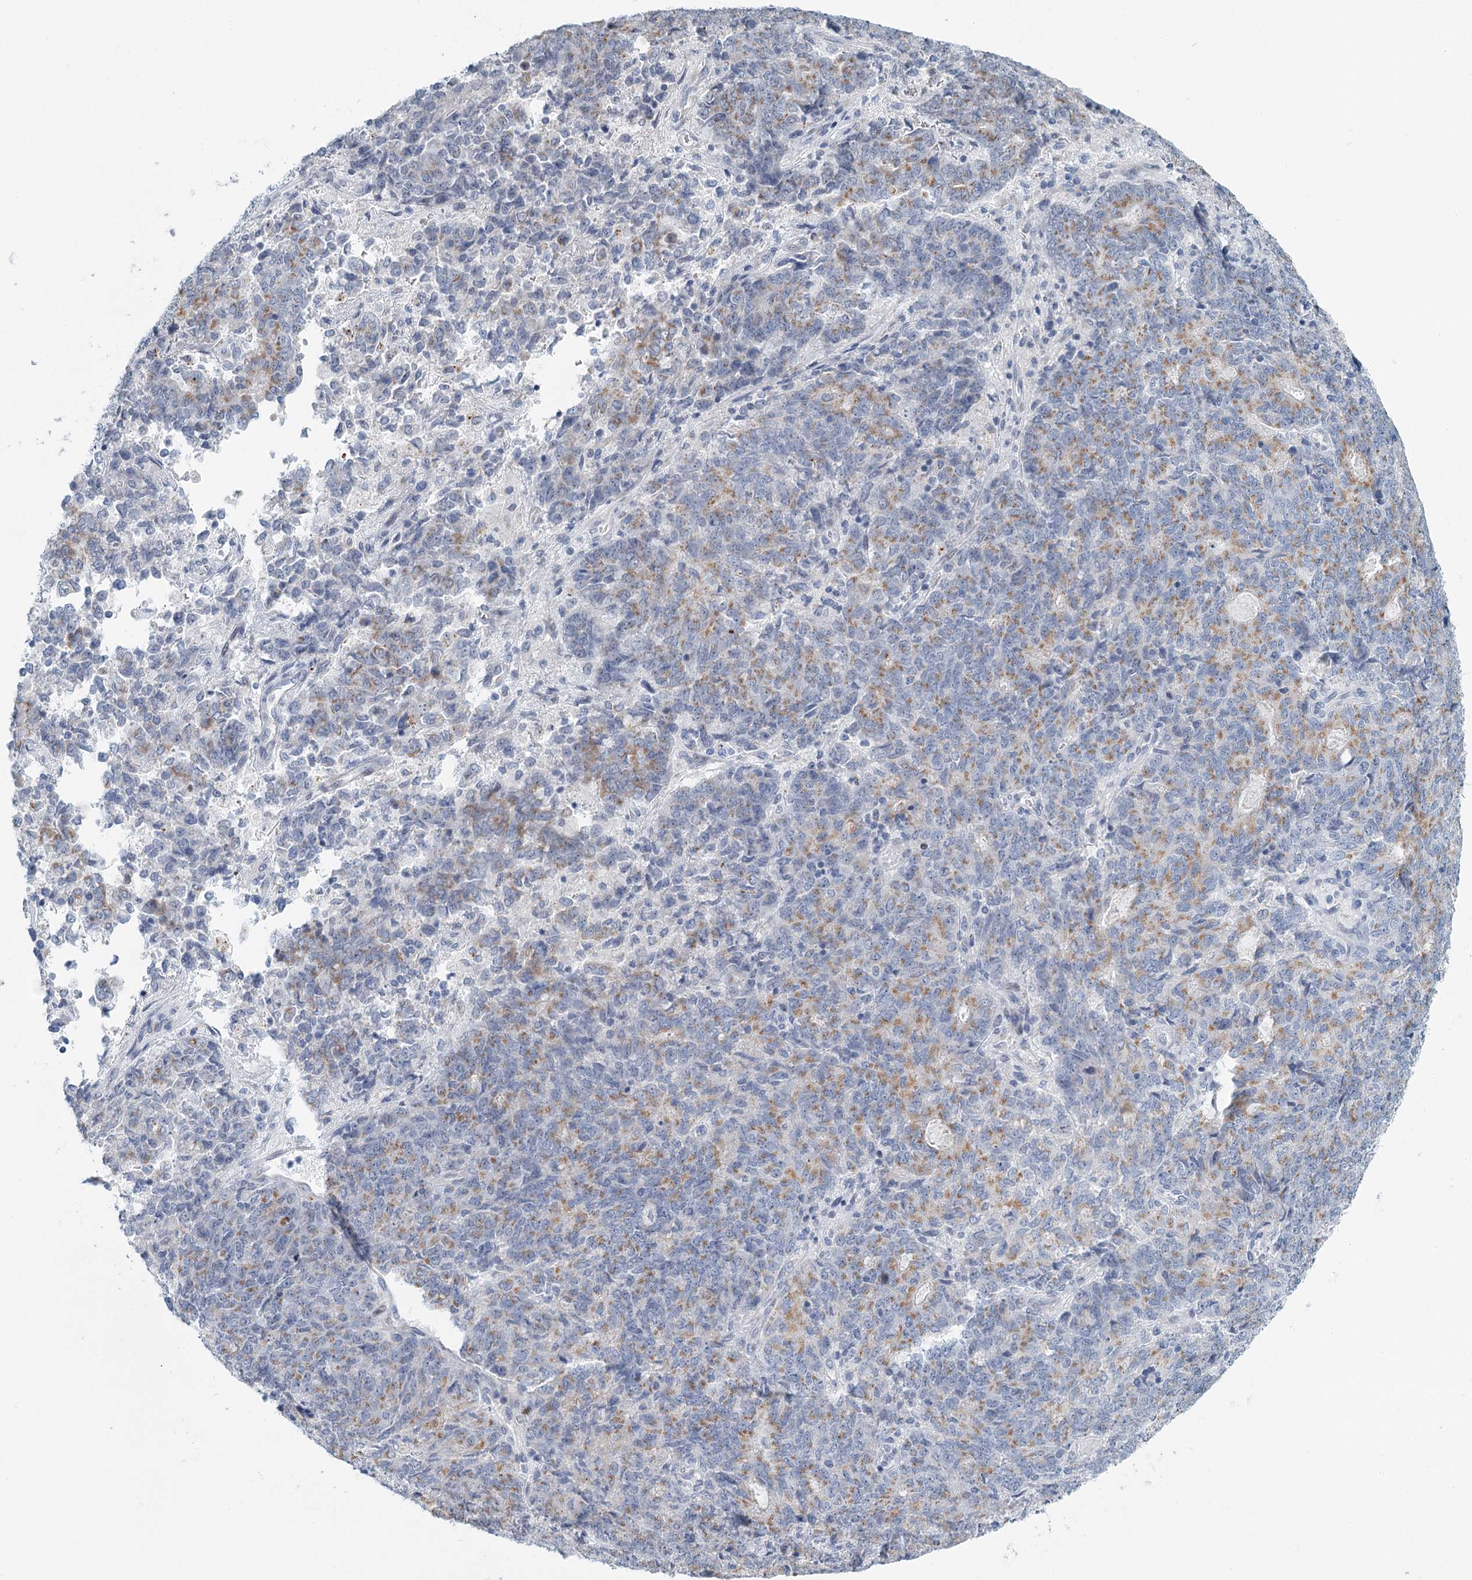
{"staining": {"intensity": "moderate", "quantity": "25%-75%", "location": "cytoplasmic/membranous"}, "tissue": "endometrial cancer", "cell_type": "Tumor cells", "image_type": "cancer", "snomed": [{"axis": "morphology", "description": "Adenocarcinoma, NOS"}, {"axis": "topography", "description": "Endometrium"}], "caption": "Endometrial cancer stained for a protein (brown) shows moderate cytoplasmic/membranous positive expression in approximately 25%-75% of tumor cells.", "gene": "ZNF527", "patient": {"sex": "female", "age": 80}}